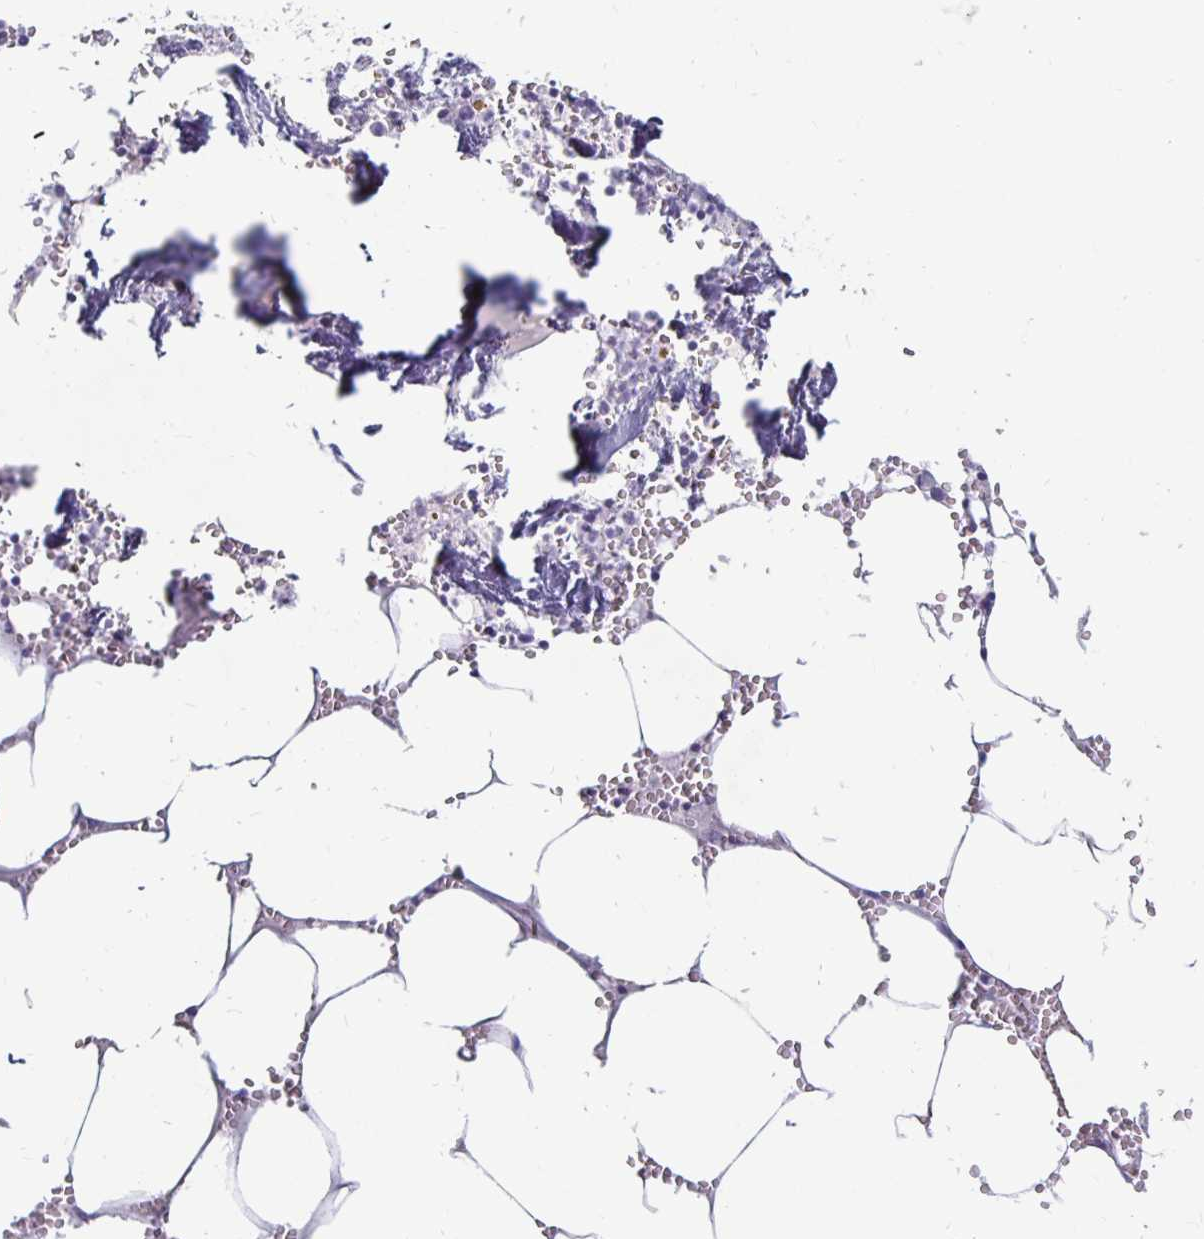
{"staining": {"intensity": "negative", "quantity": "none", "location": "none"}, "tissue": "bone marrow", "cell_type": "Hematopoietic cells", "image_type": "normal", "snomed": [{"axis": "morphology", "description": "Normal tissue, NOS"}, {"axis": "topography", "description": "Bone marrow"}], "caption": "Immunohistochemistry (IHC) micrograph of unremarkable human bone marrow stained for a protein (brown), which reveals no staining in hematopoietic cells. Brightfield microscopy of IHC stained with DAB (brown) and hematoxylin (blue), captured at high magnification.", "gene": "KCNQ2", "patient": {"sex": "male", "age": 54}}